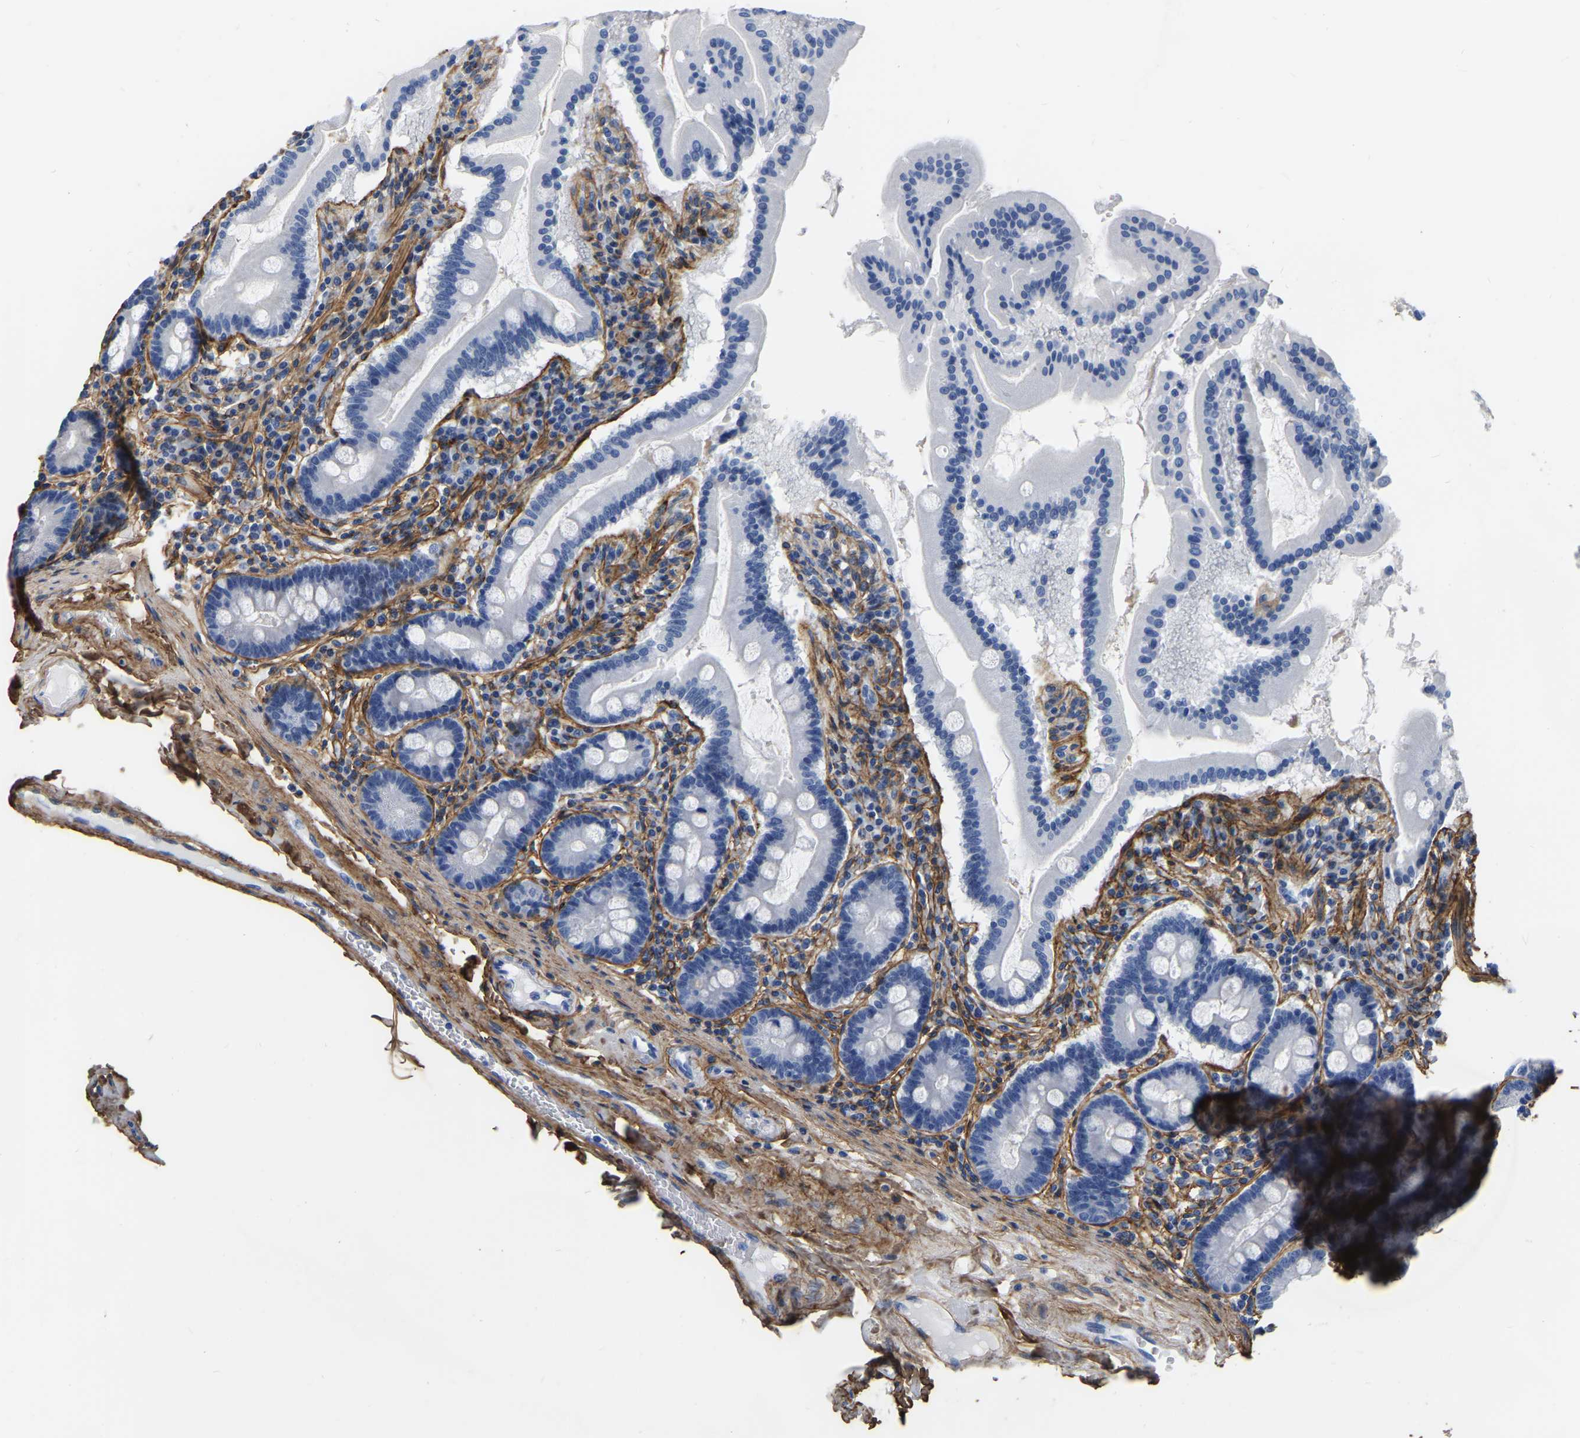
{"staining": {"intensity": "negative", "quantity": "none", "location": "none"}, "tissue": "duodenum", "cell_type": "Glandular cells", "image_type": "normal", "snomed": [{"axis": "morphology", "description": "Normal tissue, NOS"}, {"axis": "topography", "description": "Duodenum"}], "caption": "A histopathology image of duodenum stained for a protein demonstrates no brown staining in glandular cells. (DAB (3,3'-diaminobenzidine) immunohistochemistry visualized using brightfield microscopy, high magnification).", "gene": "COL6A1", "patient": {"sex": "male", "age": 50}}